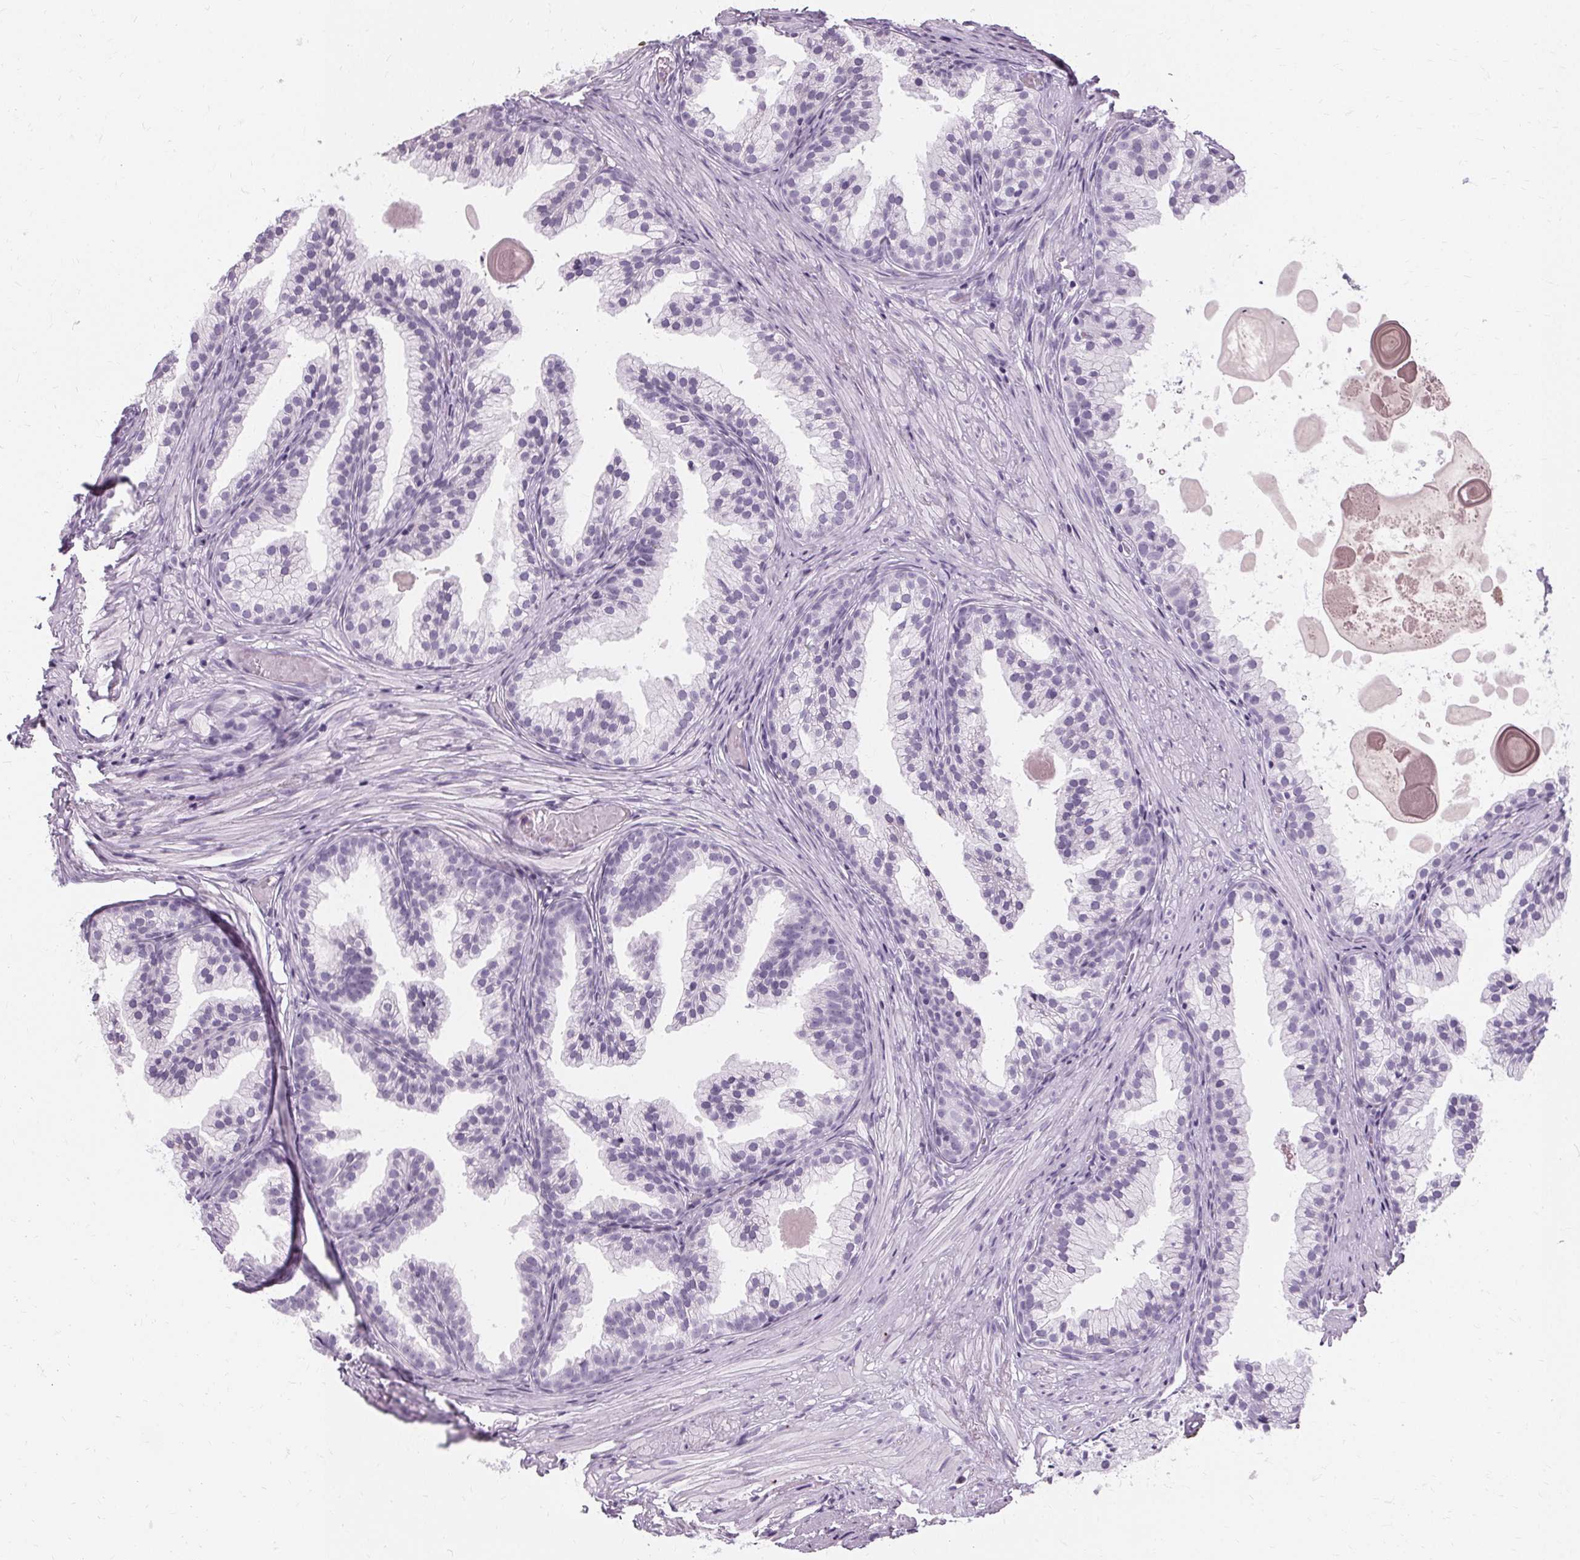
{"staining": {"intensity": "negative", "quantity": "none", "location": "none"}, "tissue": "prostate cancer", "cell_type": "Tumor cells", "image_type": "cancer", "snomed": [{"axis": "morphology", "description": "Adenocarcinoma, High grade"}, {"axis": "topography", "description": "Prostate"}], "caption": "Prostate adenocarcinoma (high-grade) stained for a protein using immunohistochemistry (IHC) reveals no expression tumor cells.", "gene": "KRT6C", "patient": {"sex": "male", "age": 81}}